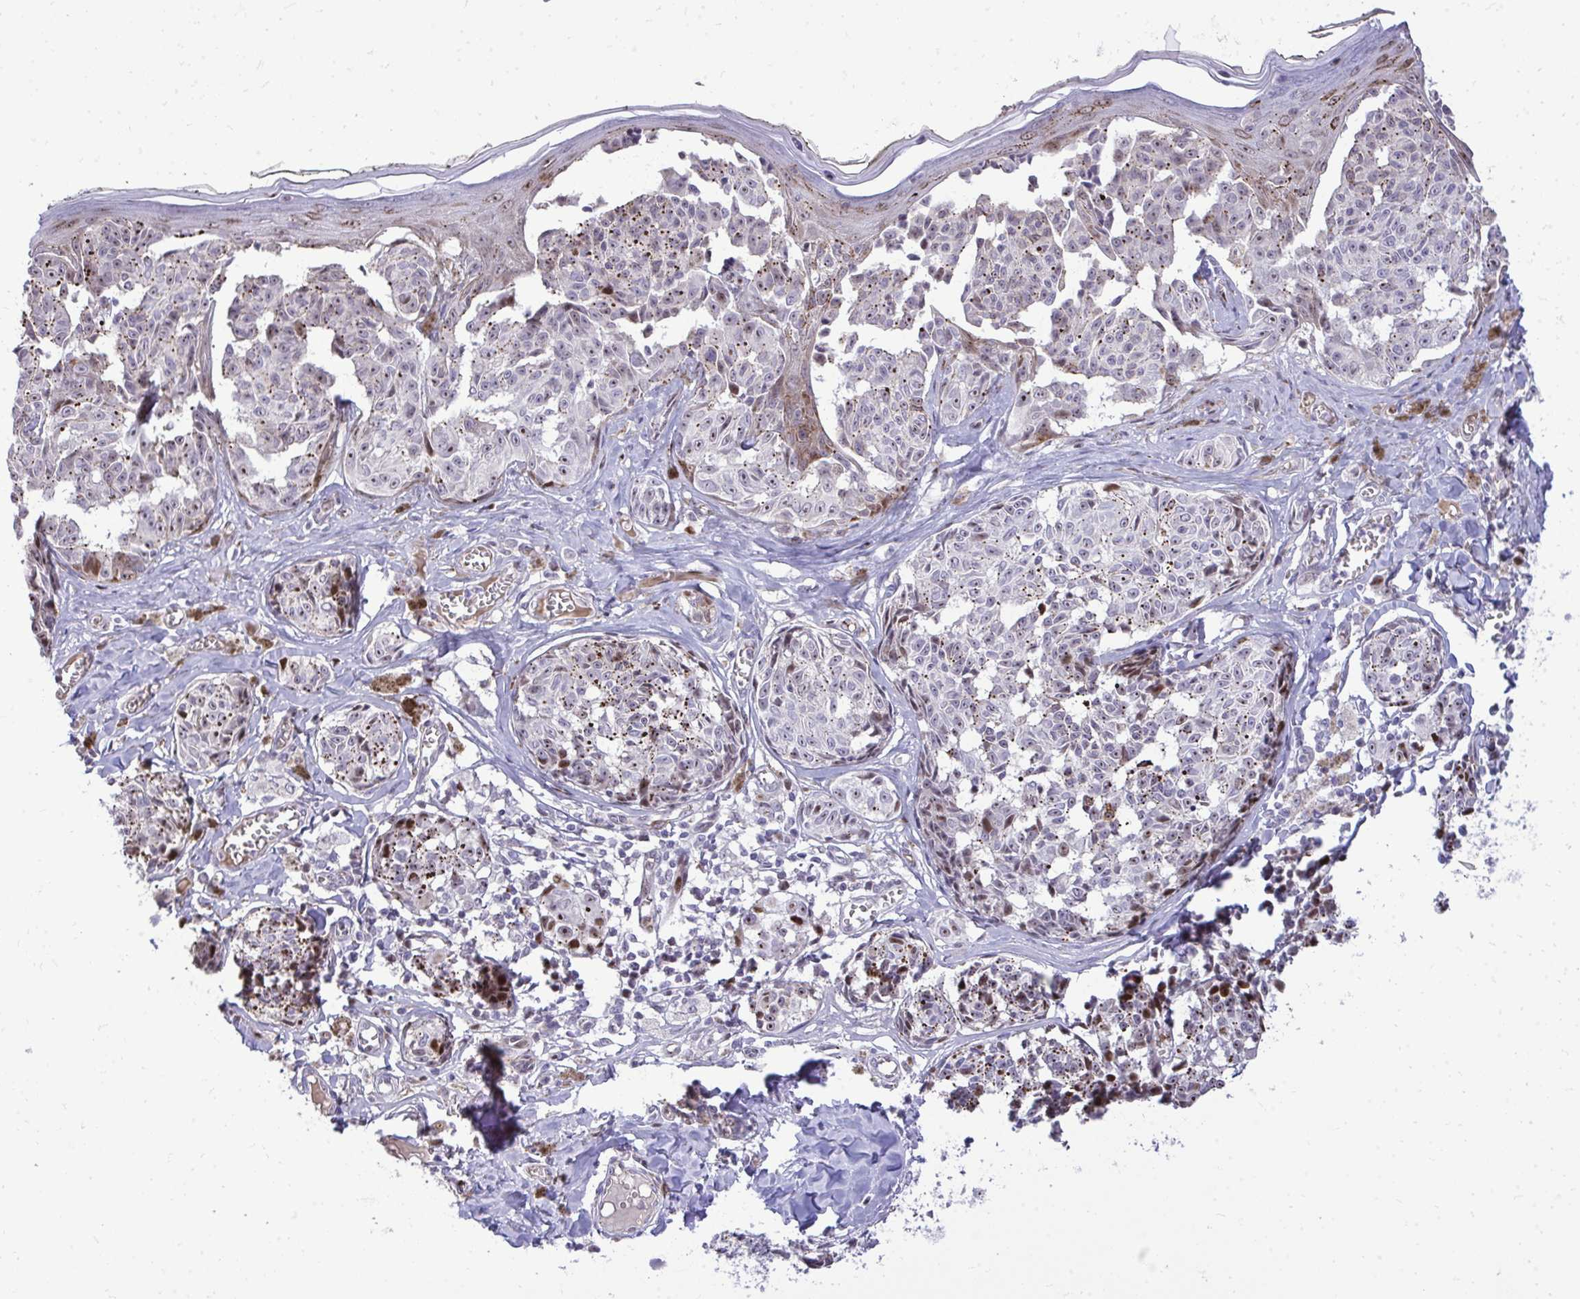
{"staining": {"intensity": "moderate", "quantity": ">75%", "location": "nuclear"}, "tissue": "melanoma", "cell_type": "Tumor cells", "image_type": "cancer", "snomed": [{"axis": "morphology", "description": "Malignant melanoma, NOS"}, {"axis": "topography", "description": "Skin"}], "caption": "Immunohistochemical staining of human malignant melanoma displays medium levels of moderate nuclear expression in about >75% of tumor cells.", "gene": "DLX4", "patient": {"sex": "female", "age": 43}}